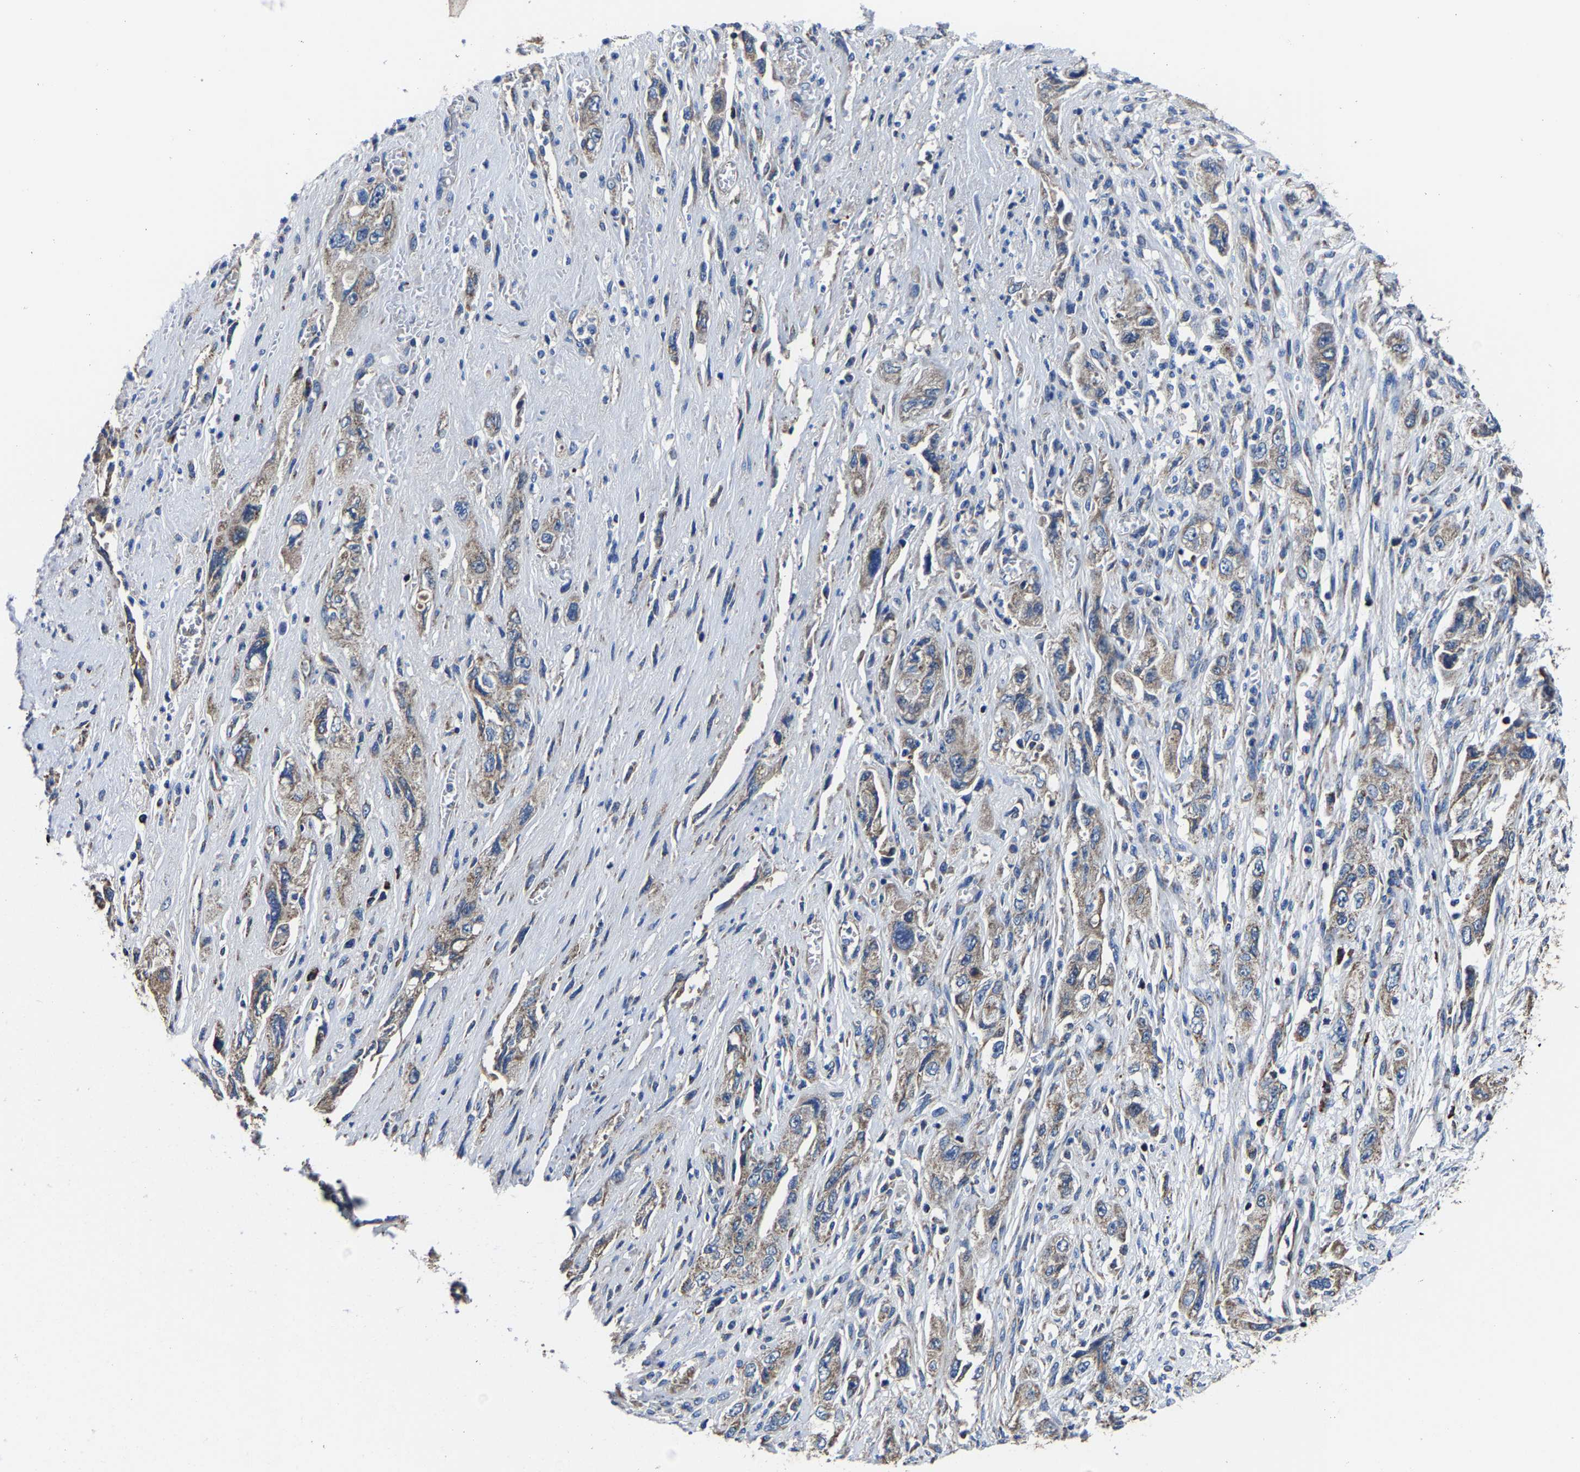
{"staining": {"intensity": "weak", "quantity": ">75%", "location": "cytoplasmic/membranous"}, "tissue": "pancreatic cancer", "cell_type": "Tumor cells", "image_type": "cancer", "snomed": [{"axis": "morphology", "description": "Adenocarcinoma, NOS"}, {"axis": "topography", "description": "Pancreas"}], "caption": "A histopathology image showing weak cytoplasmic/membranous positivity in about >75% of tumor cells in pancreatic adenocarcinoma, as visualized by brown immunohistochemical staining.", "gene": "ZCCHC7", "patient": {"sex": "female", "age": 73}}